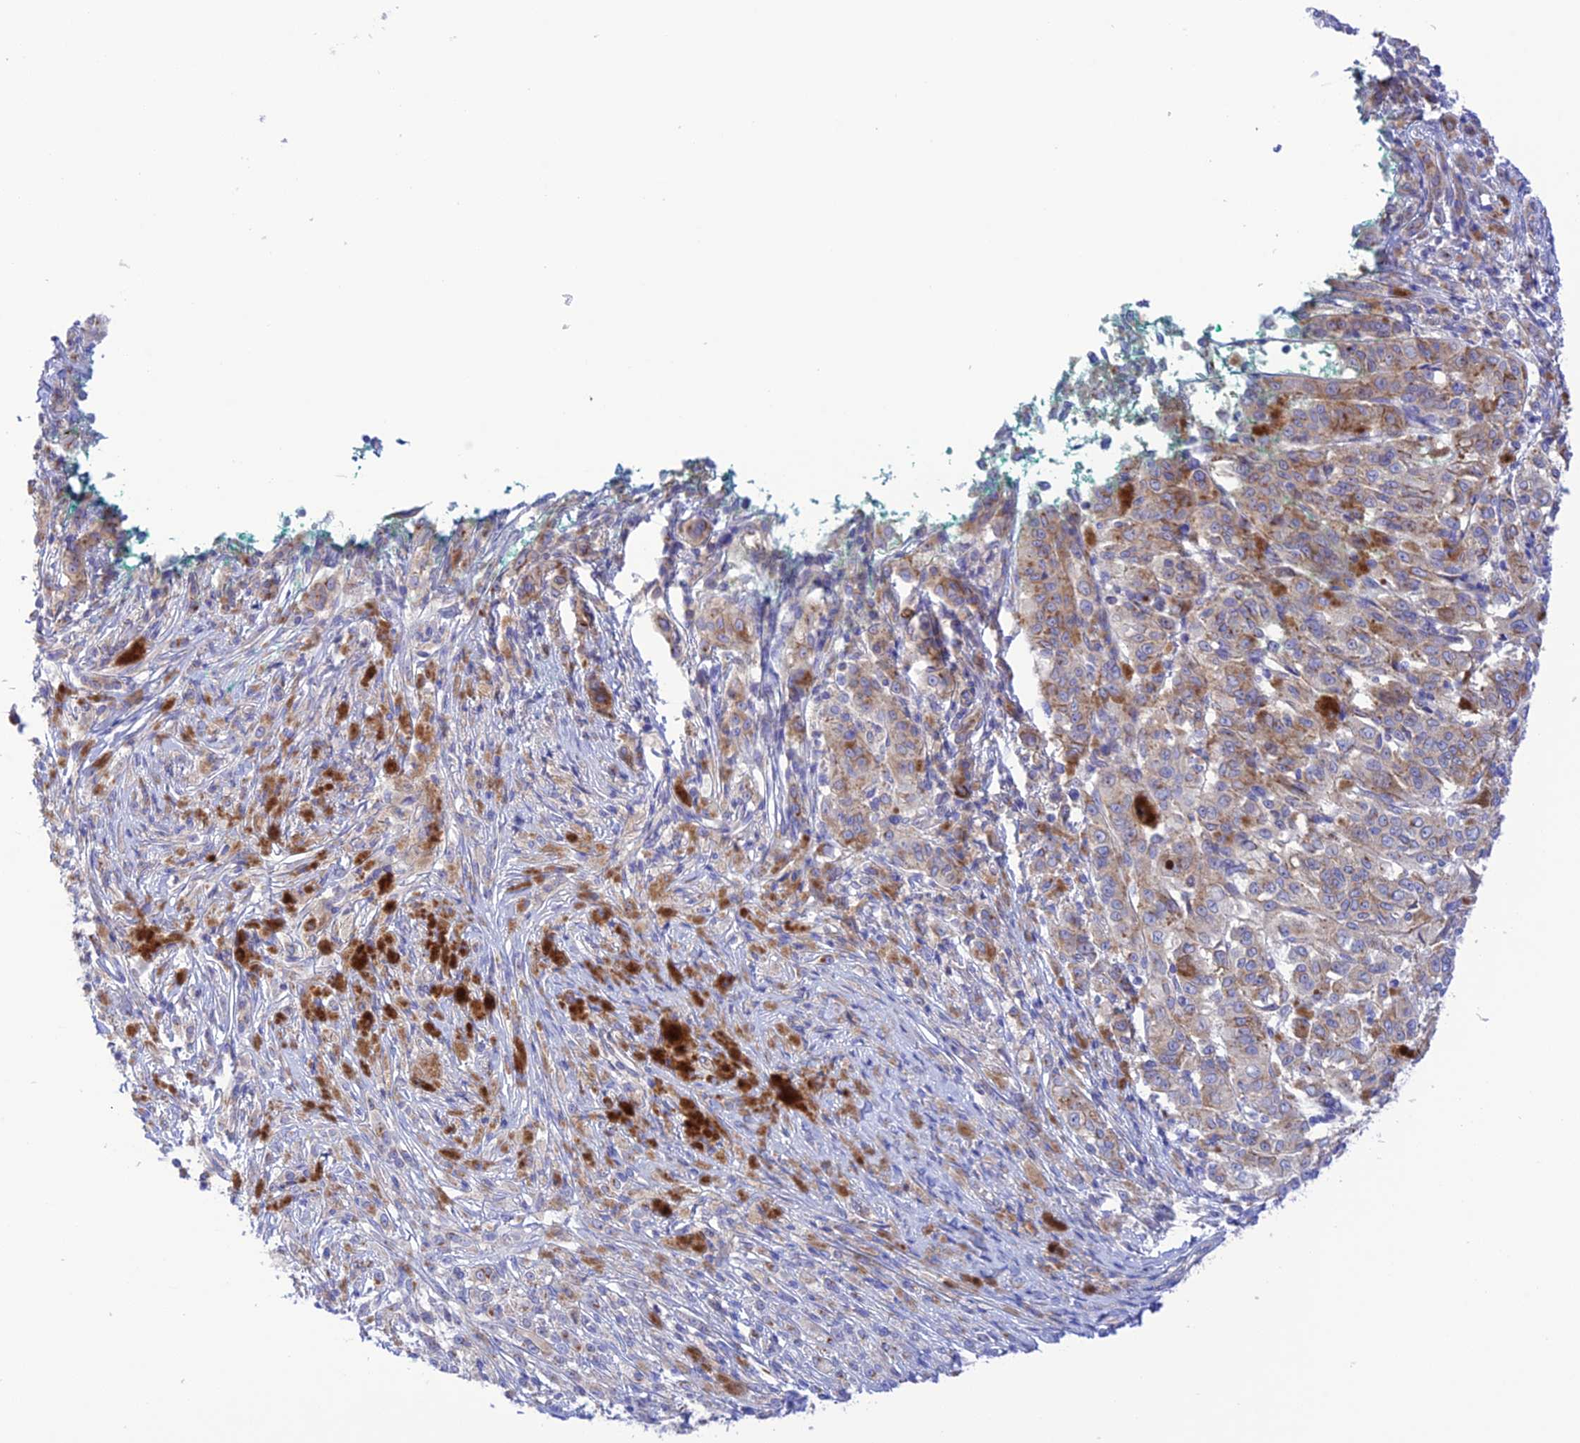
{"staining": {"intensity": "weak", "quantity": "25%-75%", "location": "cytoplasmic/membranous"}, "tissue": "melanoma", "cell_type": "Tumor cells", "image_type": "cancer", "snomed": [{"axis": "morphology", "description": "Malignant melanoma, NOS"}, {"axis": "topography", "description": "Skin"}], "caption": "IHC (DAB (3,3'-diaminobenzidine)) staining of human melanoma reveals weak cytoplasmic/membranous protein expression in approximately 25%-75% of tumor cells. The staining is performed using DAB (3,3'-diaminobenzidine) brown chromogen to label protein expression. The nuclei are counter-stained blue using hematoxylin.", "gene": "CHSY3", "patient": {"sex": "female", "age": 52}}